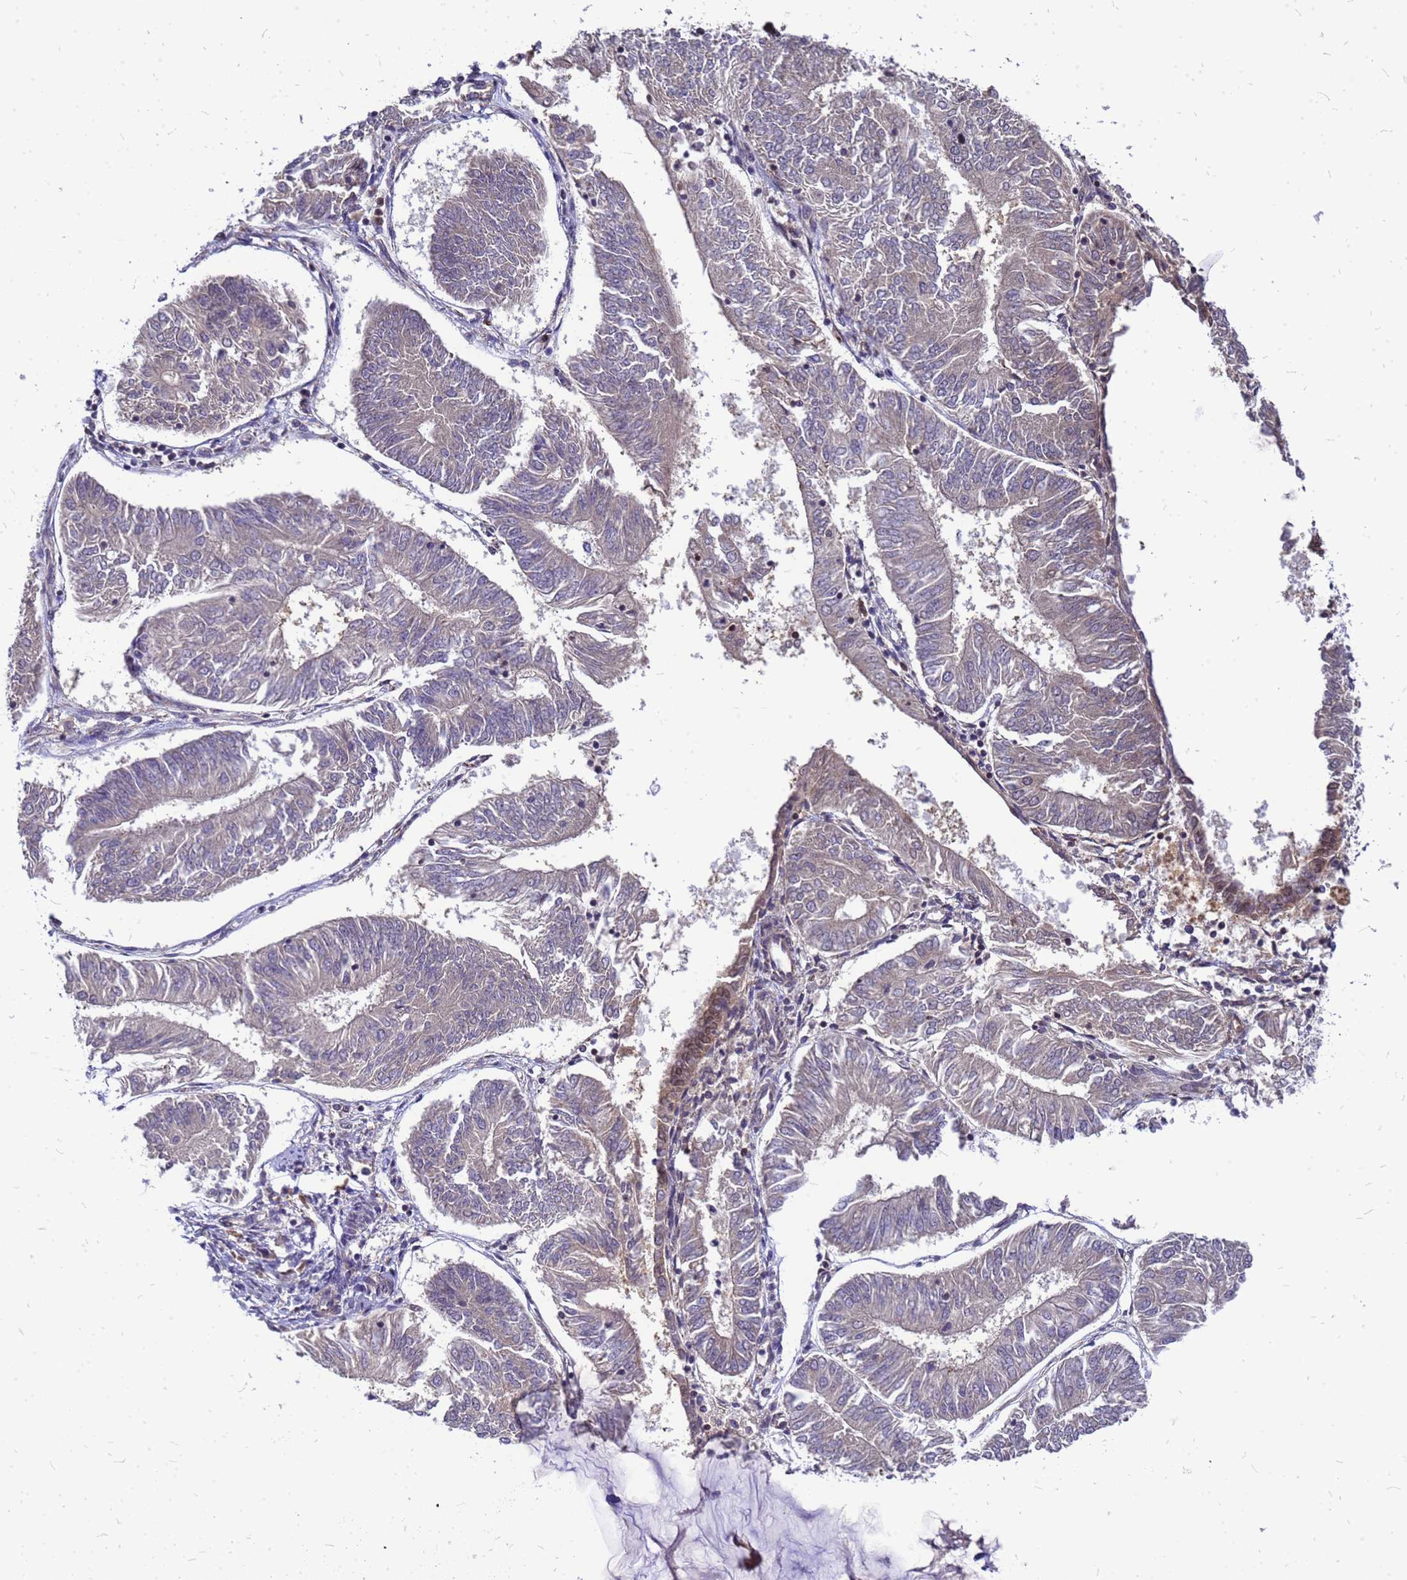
{"staining": {"intensity": "negative", "quantity": "none", "location": "none"}, "tissue": "endometrial cancer", "cell_type": "Tumor cells", "image_type": "cancer", "snomed": [{"axis": "morphology", "description": "Adenocarcinoma, NOS"}, {"axis": "topography", "description": "Endometrium"}], "caption": "An immunohistochemistry (IHC) photomicrograph of adenocarcinoma (endometrial) is shown. There is no staining in tumor cells of adenocarcinoma (endometrial).", "gene": "CMC4", "patient": {"sex": "female", "age": 58}}